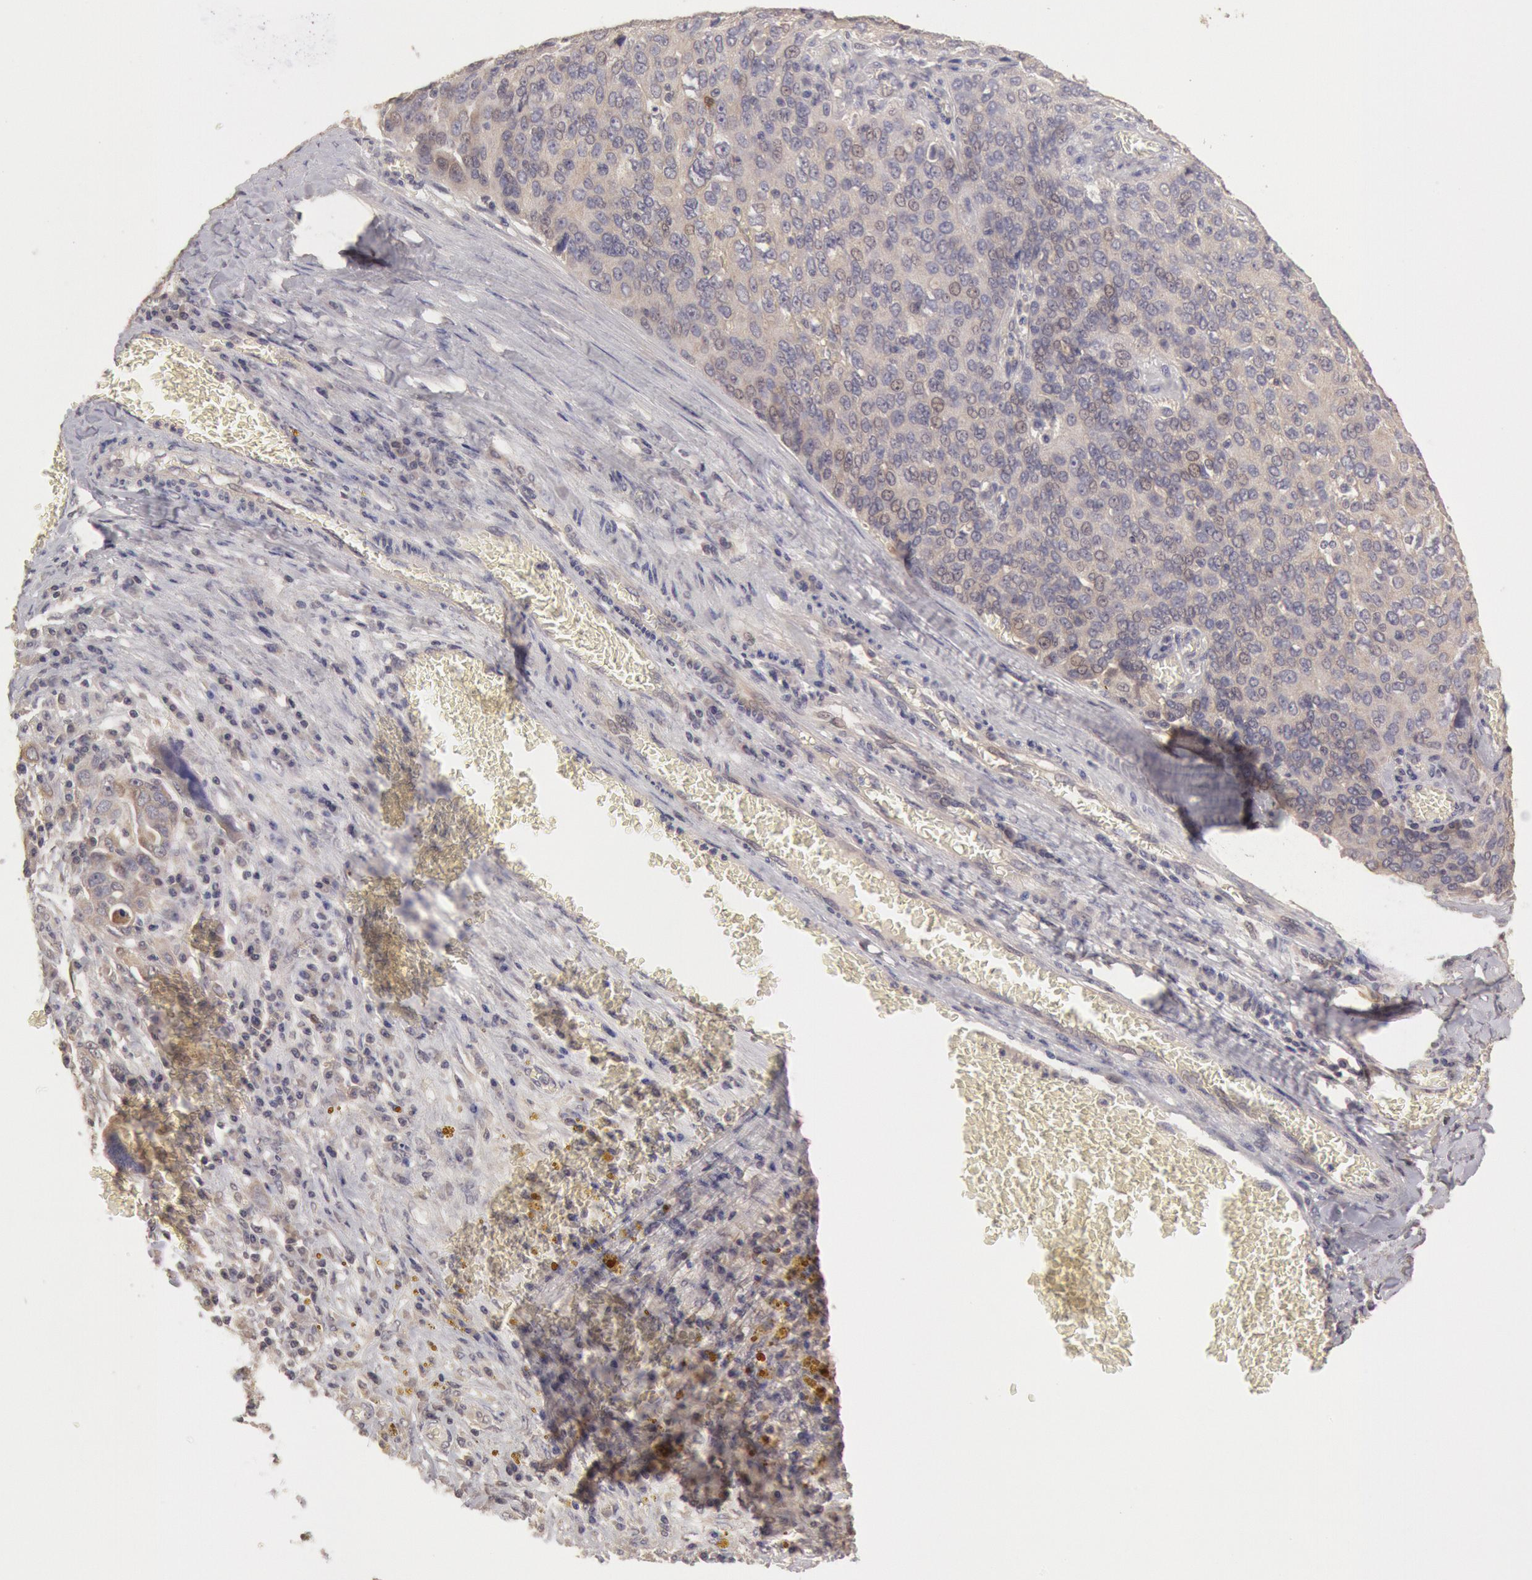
{"staining": {"intensity": "weak", "quantity": ">75%", "location": "cytoplasmic/membranous"}, "tissue": "ovarian cancer", "cell_type": "Tumor cells", "image_type": "cancer", "snomed": [{"axis": "morphology", "description": "Carcinoma, endometroid"}, {"axis": "topography", "description": "Ovary"}], "caption": "Ovarian cancer (endometroid carcinoma) stained with IHC displays weak cytoplasmic/membranous staining in about >75% of tumor cells. The protein is shown in brown color, while the nuclei are stained blue.", "gene": "ZFP36L1", "patient": {"sex": "female", "age": 75}}